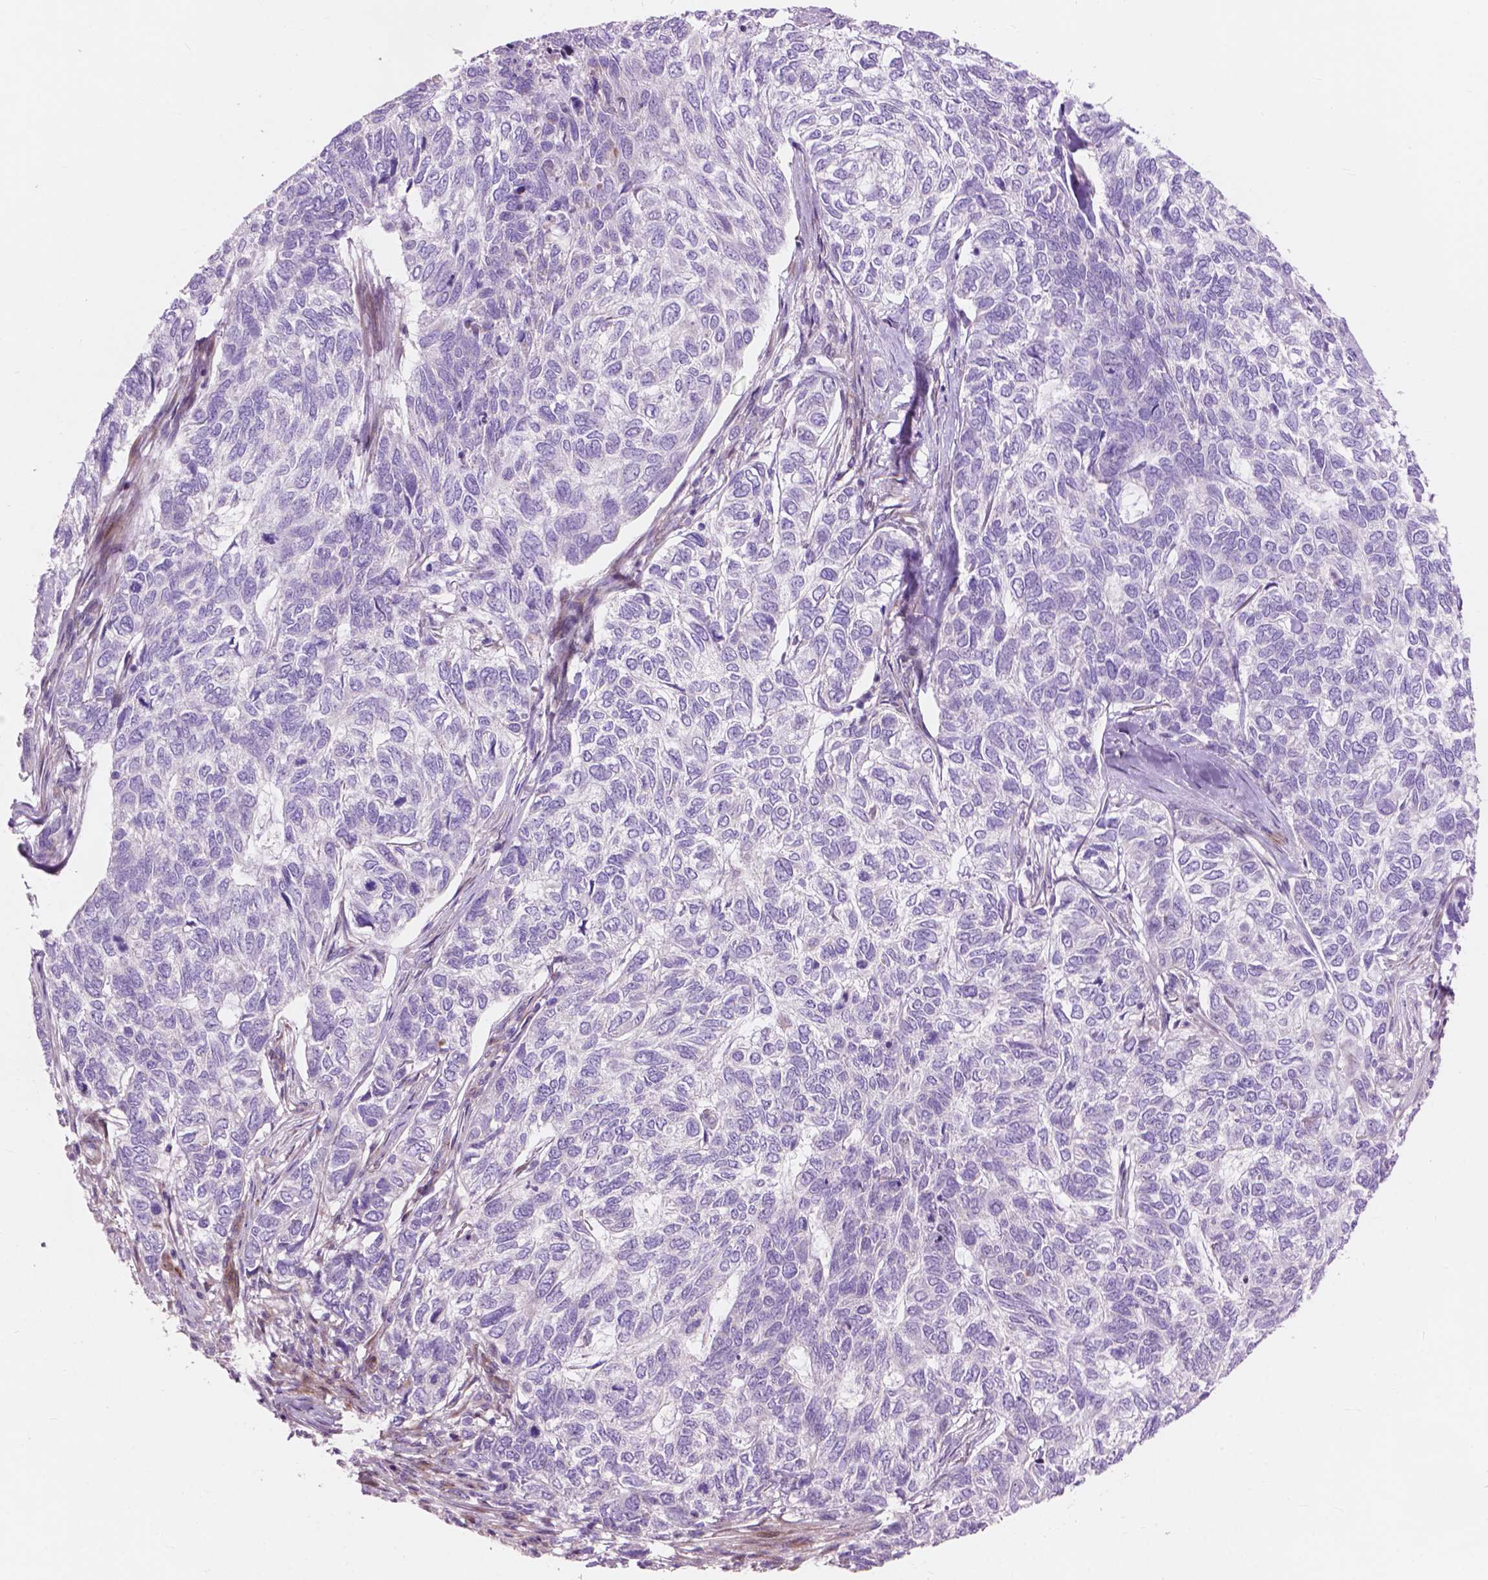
{"staining": {"intensity": "negative", "quantity": "none", "location": "none"}, "tissue": "skin cancer", "cell_type": "Tumor cells", "image_type": "cancer", "snomed": [{"axis": "morphology", "description": "Basal cell carcinoma"}, {"axis": "topography", "description": "Skin"}], "caption": "Tumor cells show no significant staining in skin cancer (basal cell carcinoma).", "gene": "MORN1", "patient": {"sex": "female", "age": 65}}